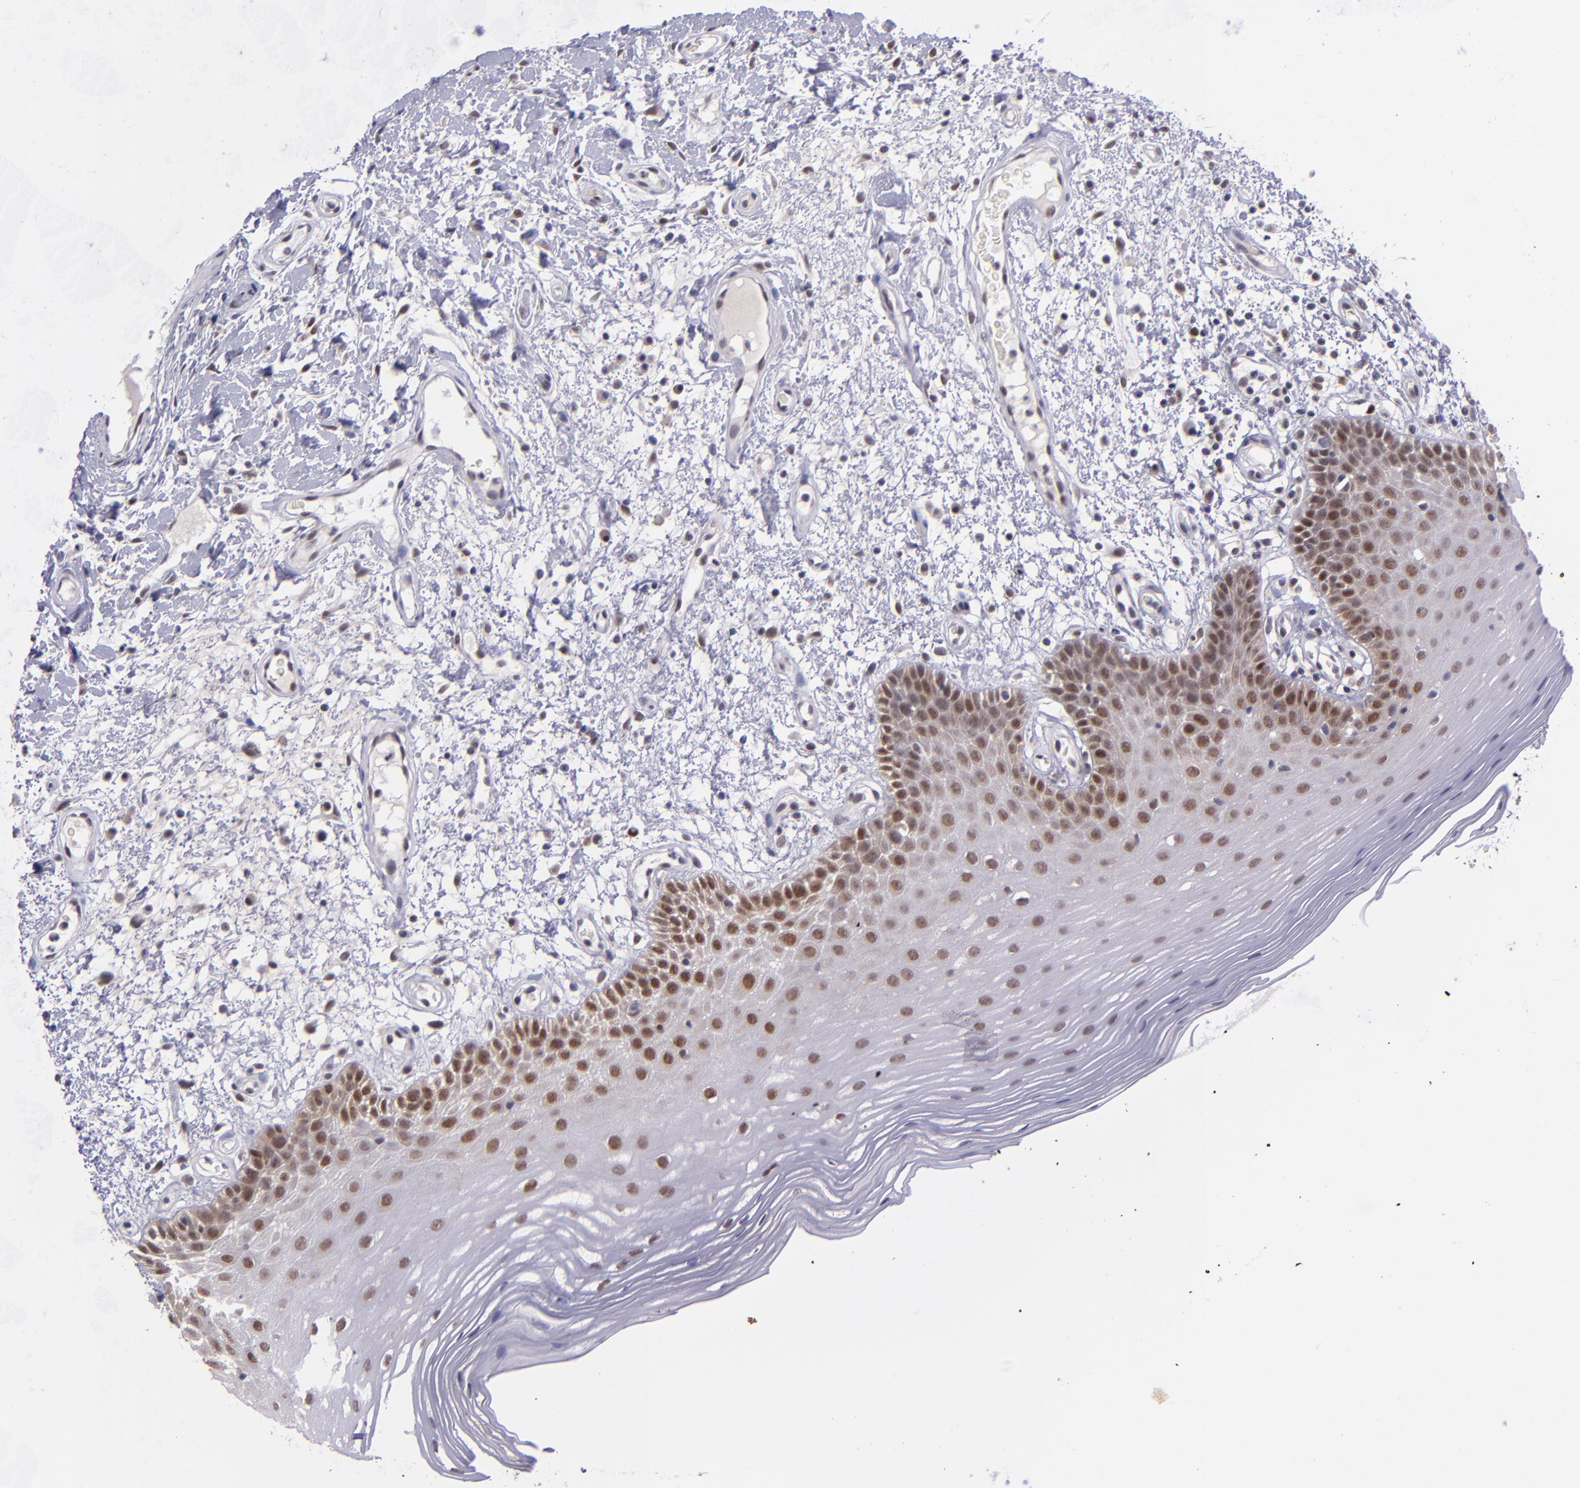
{"staining": {"intensity": "strong", "quantity": "25%-75%", "location": "cytoplasmic/membranous,nuclear"}, "tissue": "oral mucosa", "cell_type": "Squamous epithelial cells", "image_type": "normal", "snomed": [{"axis": "morphology", "description": "Normal tissue, NOS"}, {"axis": "morphology", "description": "Squamous cell carcinoma, NOS"}, {"axis": "topography", "description": "Skeletal muscle"}, {"axis": "topography", "description": "Oral tissue"}, {"axis": "topography", "description": "Head-Neck"}], "caption": "Strong cytoplasmic/membranous,nuclear expression for a protein is appreciated in about 25%-75% of squamous epithelial cells of normal oral mucosa using immunohistochemistry.", "gene": "BAG1", "patient": {"sex": "male", "age": 71}}